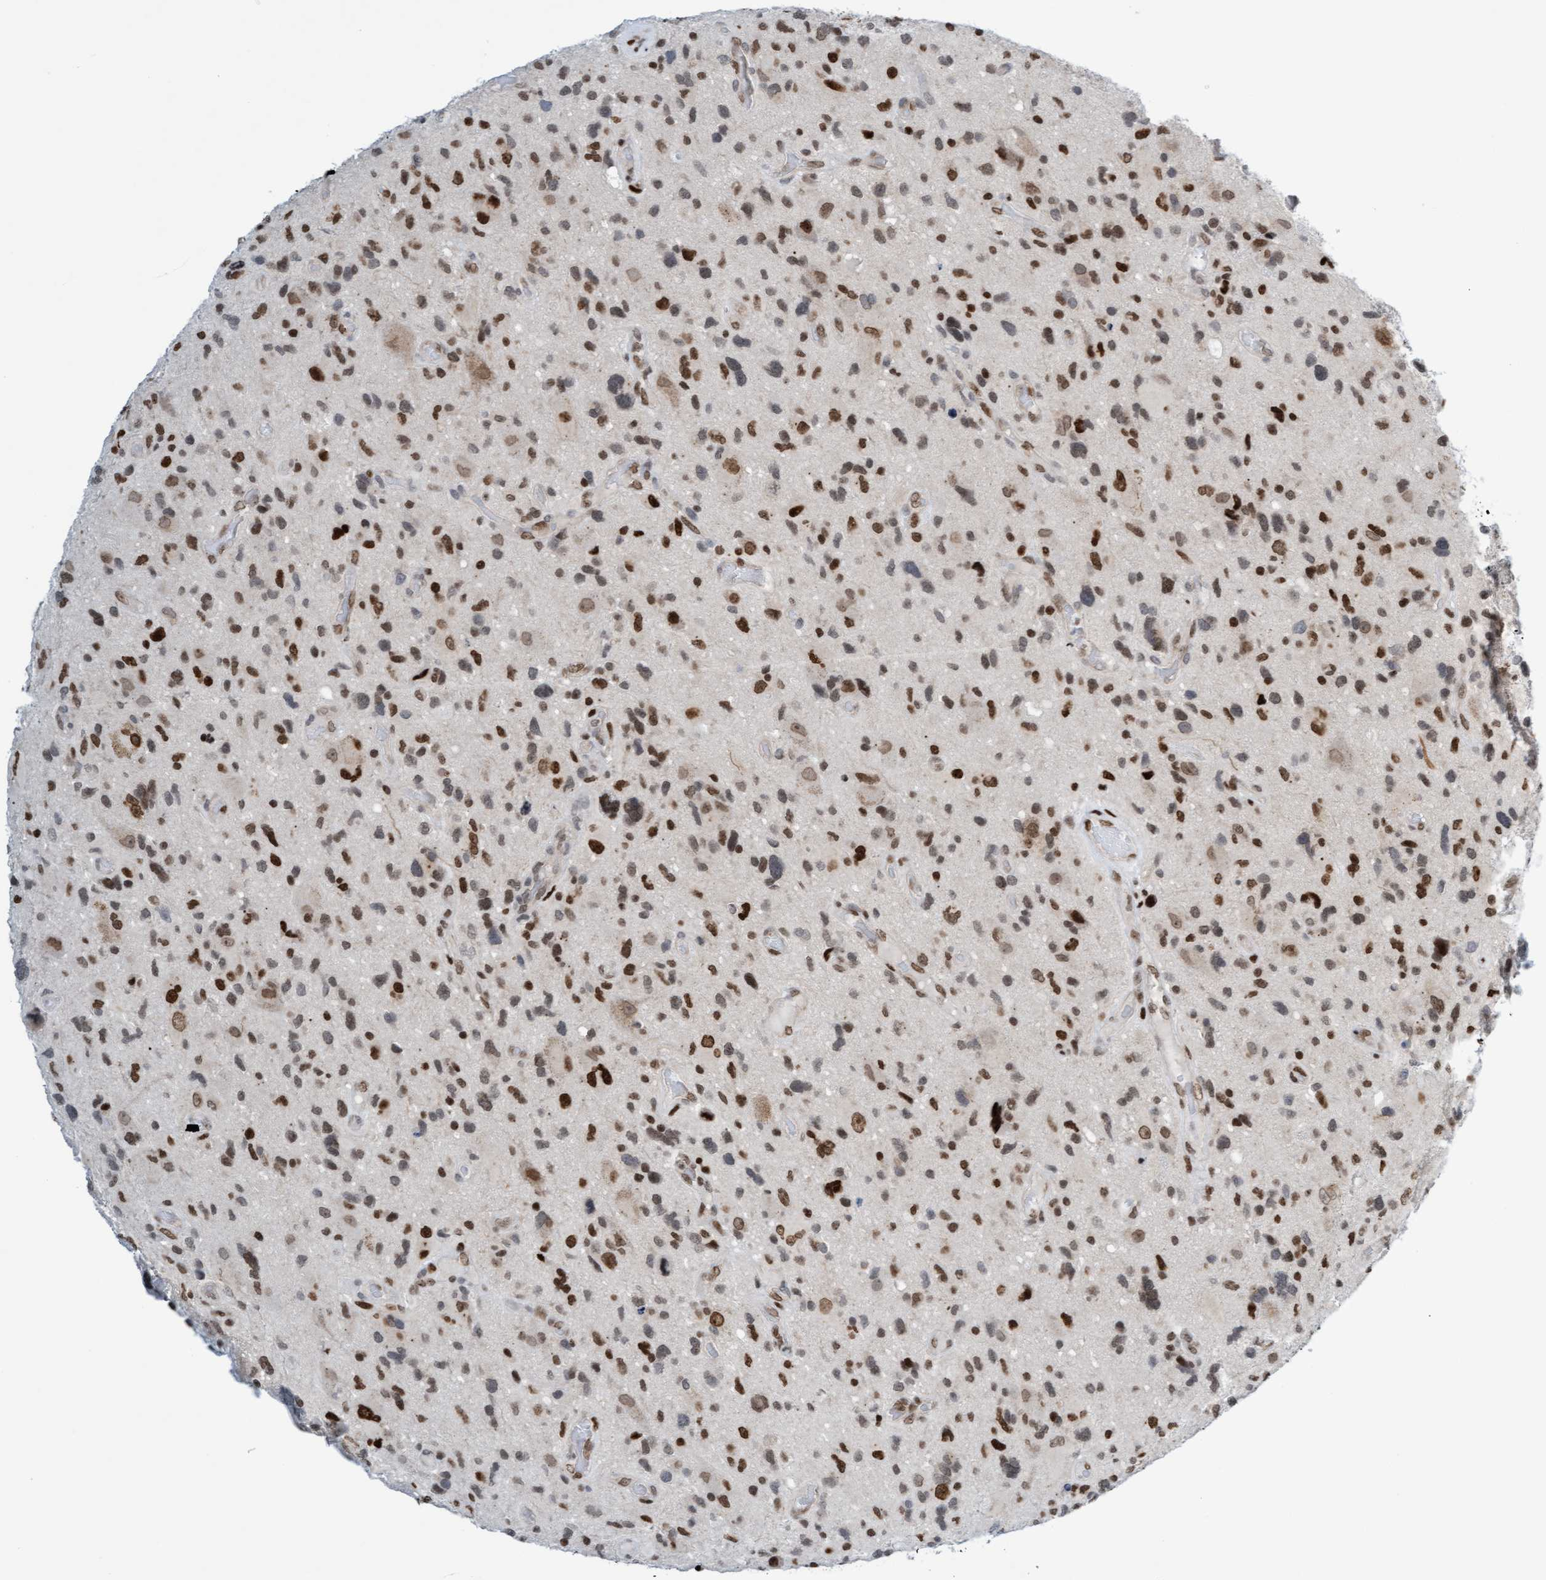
{"staining": {"intensity": "moderate", "quantity": ">75%", "location": "nuclear"}, "tissue": "glioma", "cell_type": "Tumor cells", "image_type": "cancer", "snomed": [{"axis": "morphology", "description": "Glioma, malignant, High grade"}, {"axis": "topography", "description": "Brain"}], "caption": "Protein expression analysis of high-grade glioma (malignant) shows moderate nuclear positivity in about >75% of tumor cells.", "gene": "GLRX2", "patient": {"sex": "male", "age": 33}}